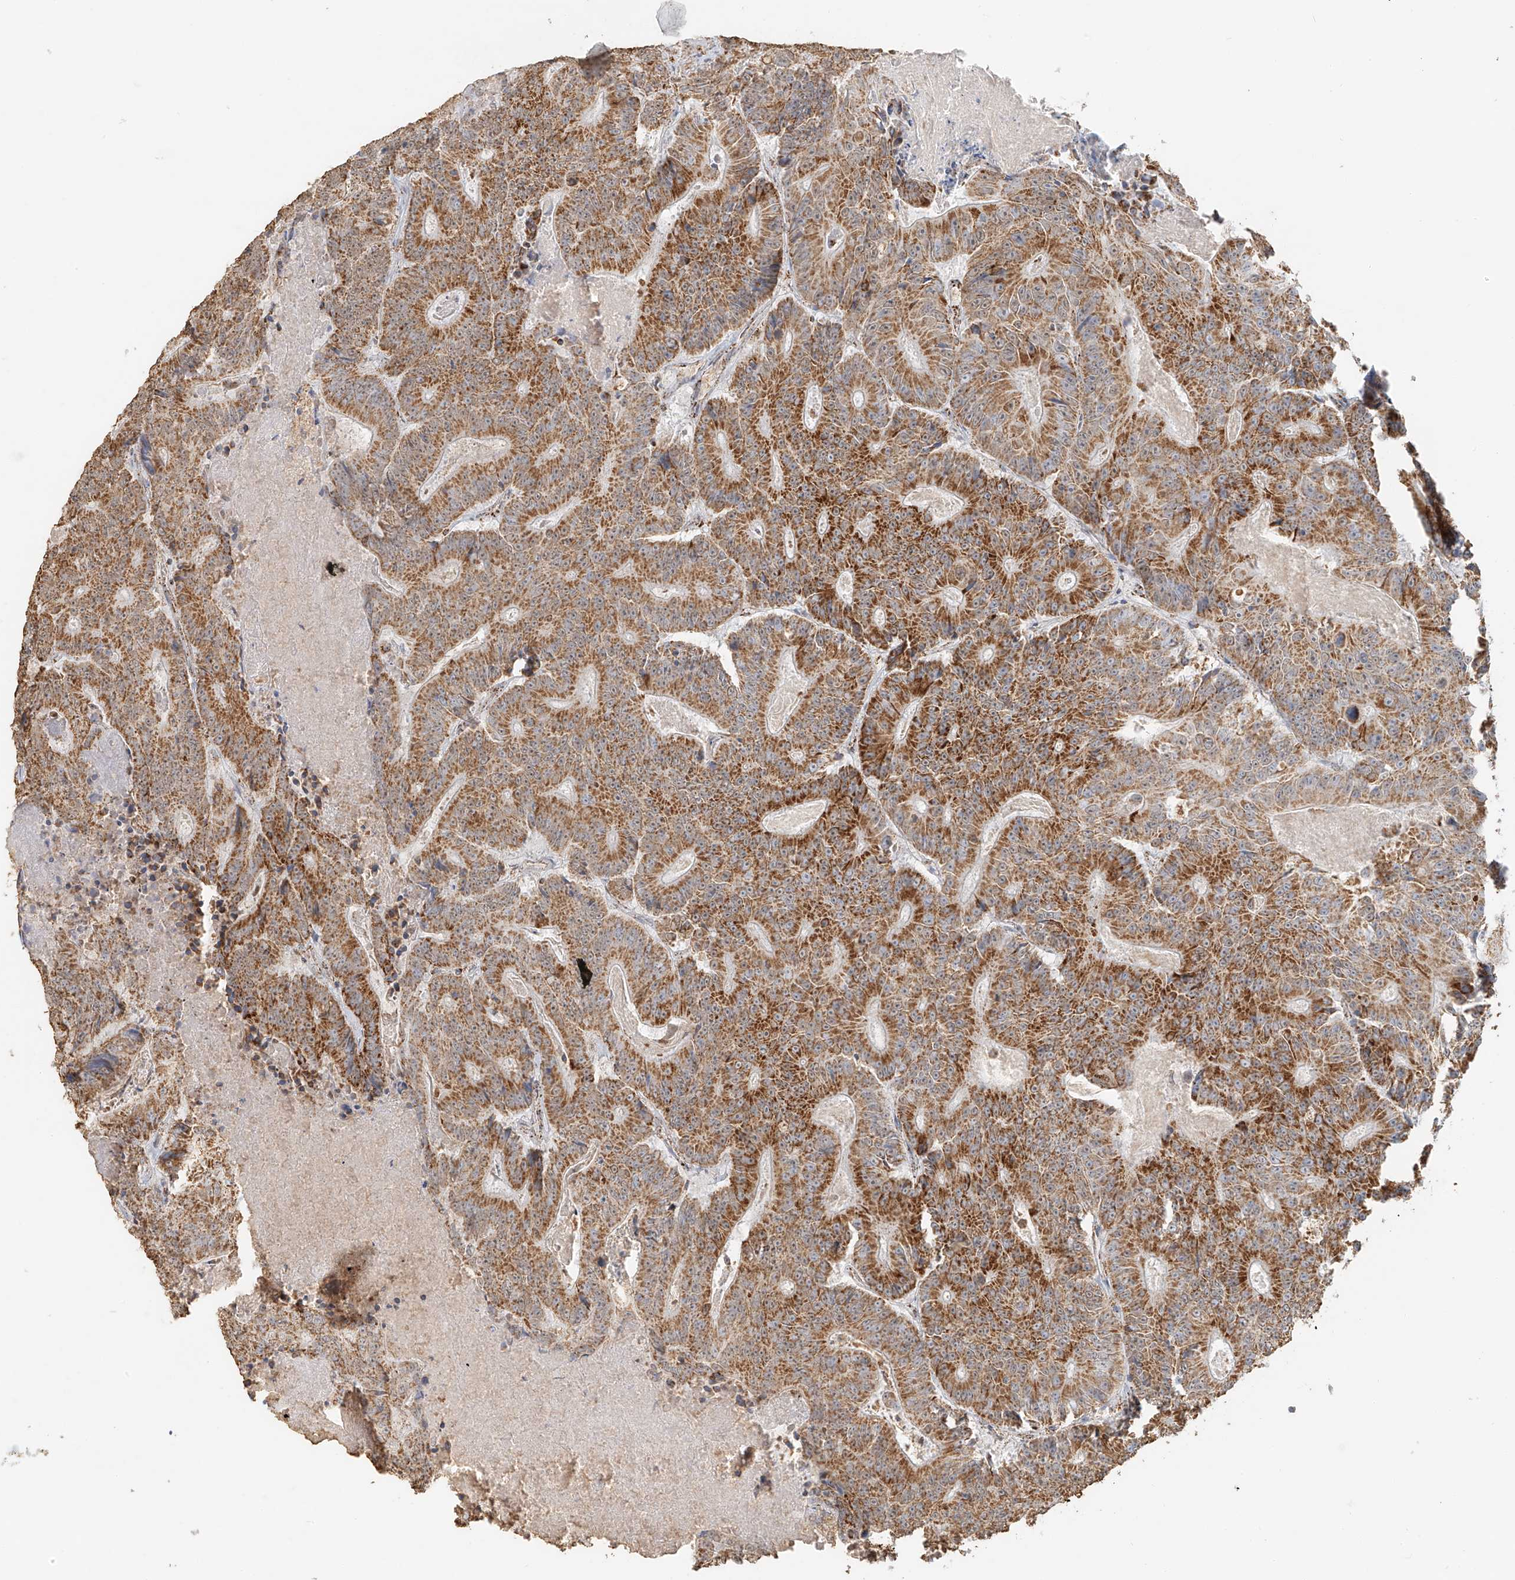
{"staining": {"intensity": "moderate", "quantity": ">75%", "location": "cytoplasmic/membranous"}, "tissue": "colorectal cancer", "cell_type": "Tumor cells", "image_type": "cancer", "snomed": [{"axis": "morphology", "description": "Adenocarcinoma, NOS"}, {"axis": "topography", "description": "Colon"}], "caption": "The image reveals immunohistochemical staining of colorectal cancer. There is moderate cytoplasmic/membranous positivity is appreciated in approximately >75% of tumor cells.", "gene": "MIPEP", "patient": {"sex": "male", "age": 83}}